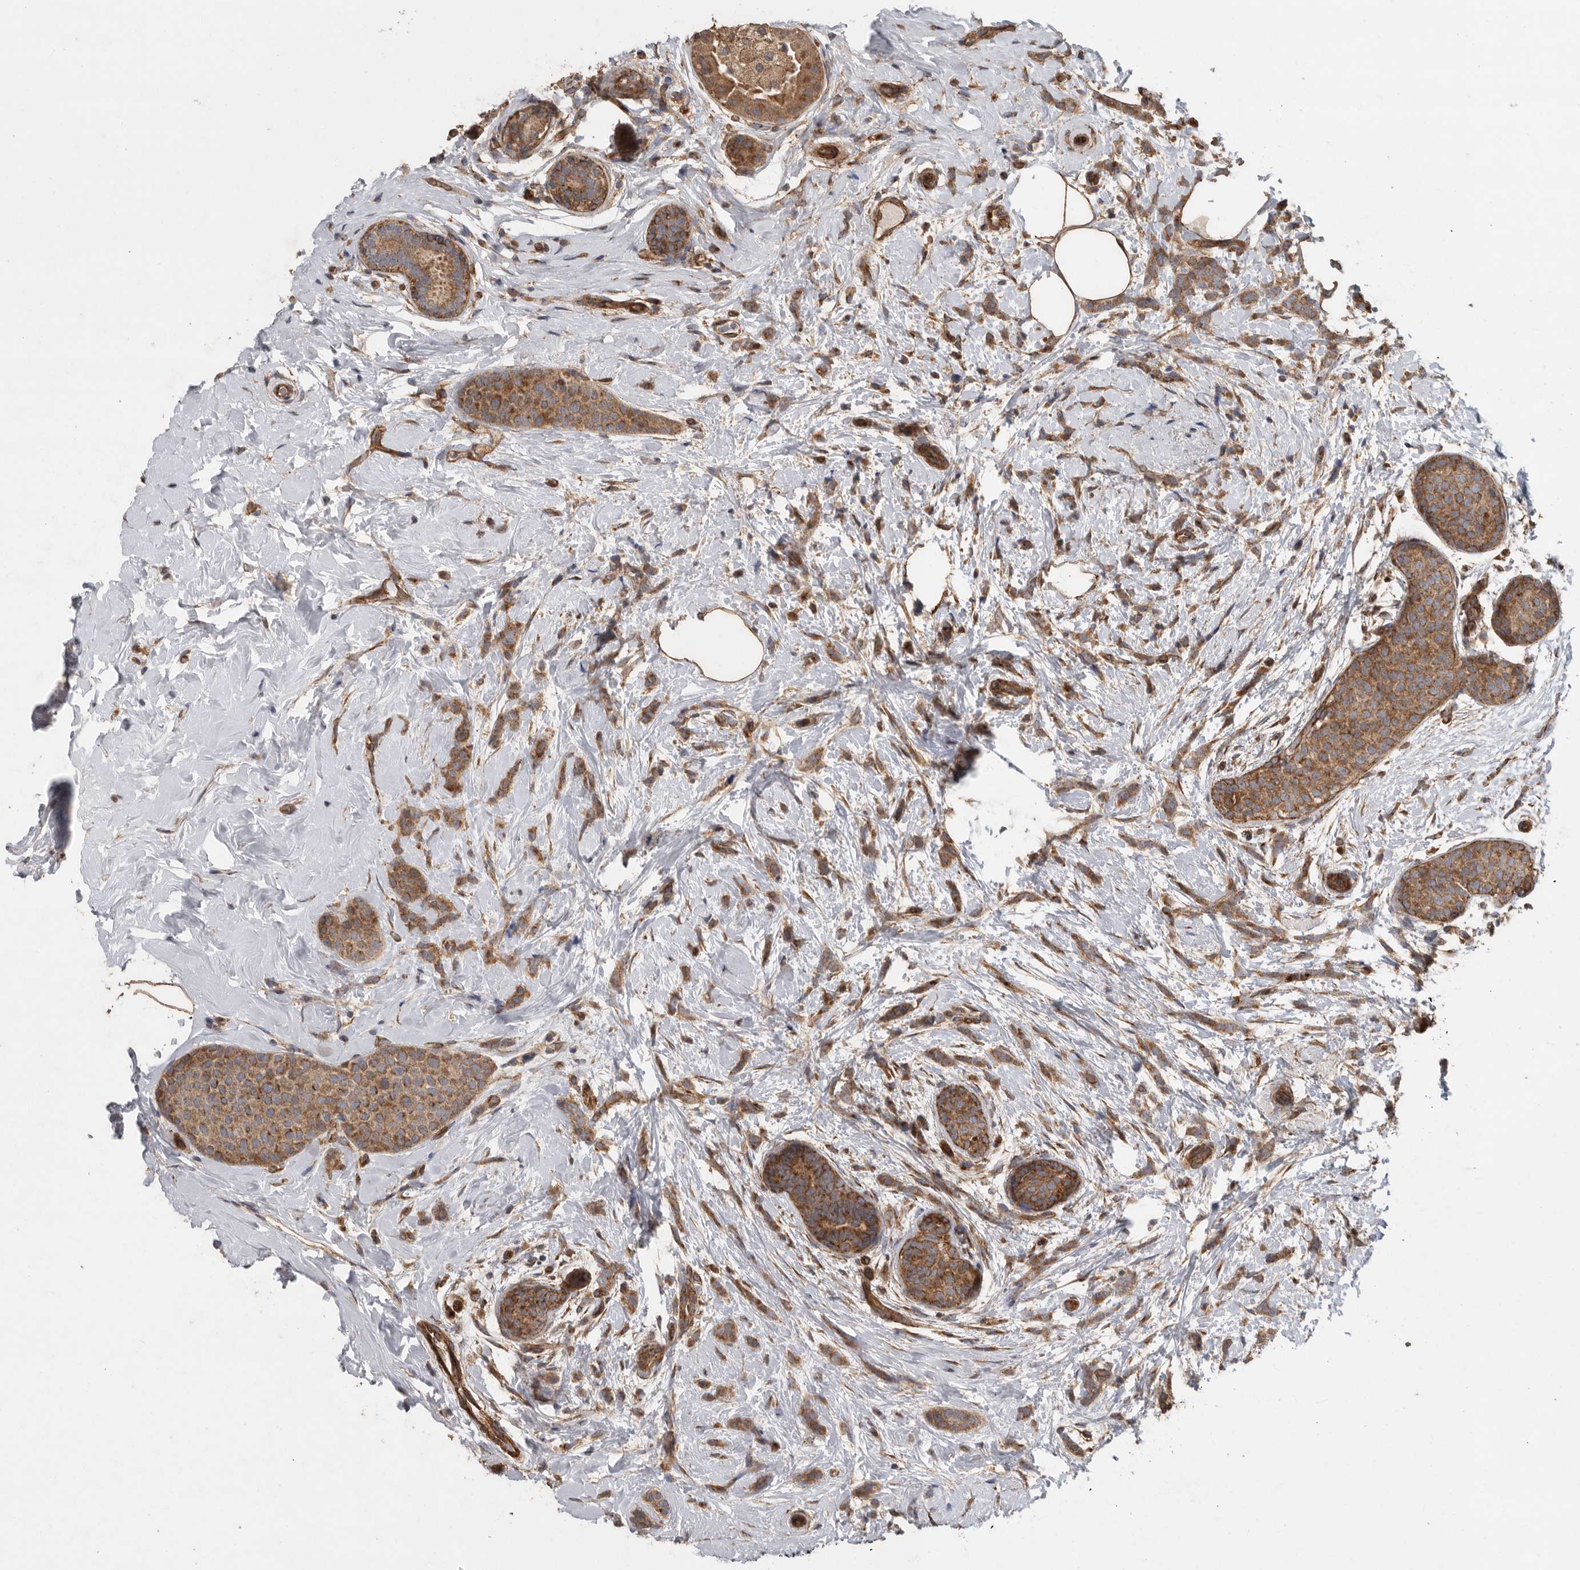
{"staining": {"intensity": "moderate", "quantity": ">75%", "location": "cytoplasmic/membranous"}, "tissue": "breast cancer", "cell_type": "Tumor cells", "image_type": "cancer", "snomed": [{"axis": "morphology", "description": "Lobular carcinoma, in situ"}, {"axis": "morphology", "description": "Lobular carcinoma"}, {"axis": "topography", "description": "Breast"}], "caption": "Human lobular carcinoma (breast) stained with a brown dye displays moderate cytoplasmic/membranous positive positivity in approximately >75% of tumor cells.", "gene": "PODXL2", "patient": {"sex": "female", "age": 41}}